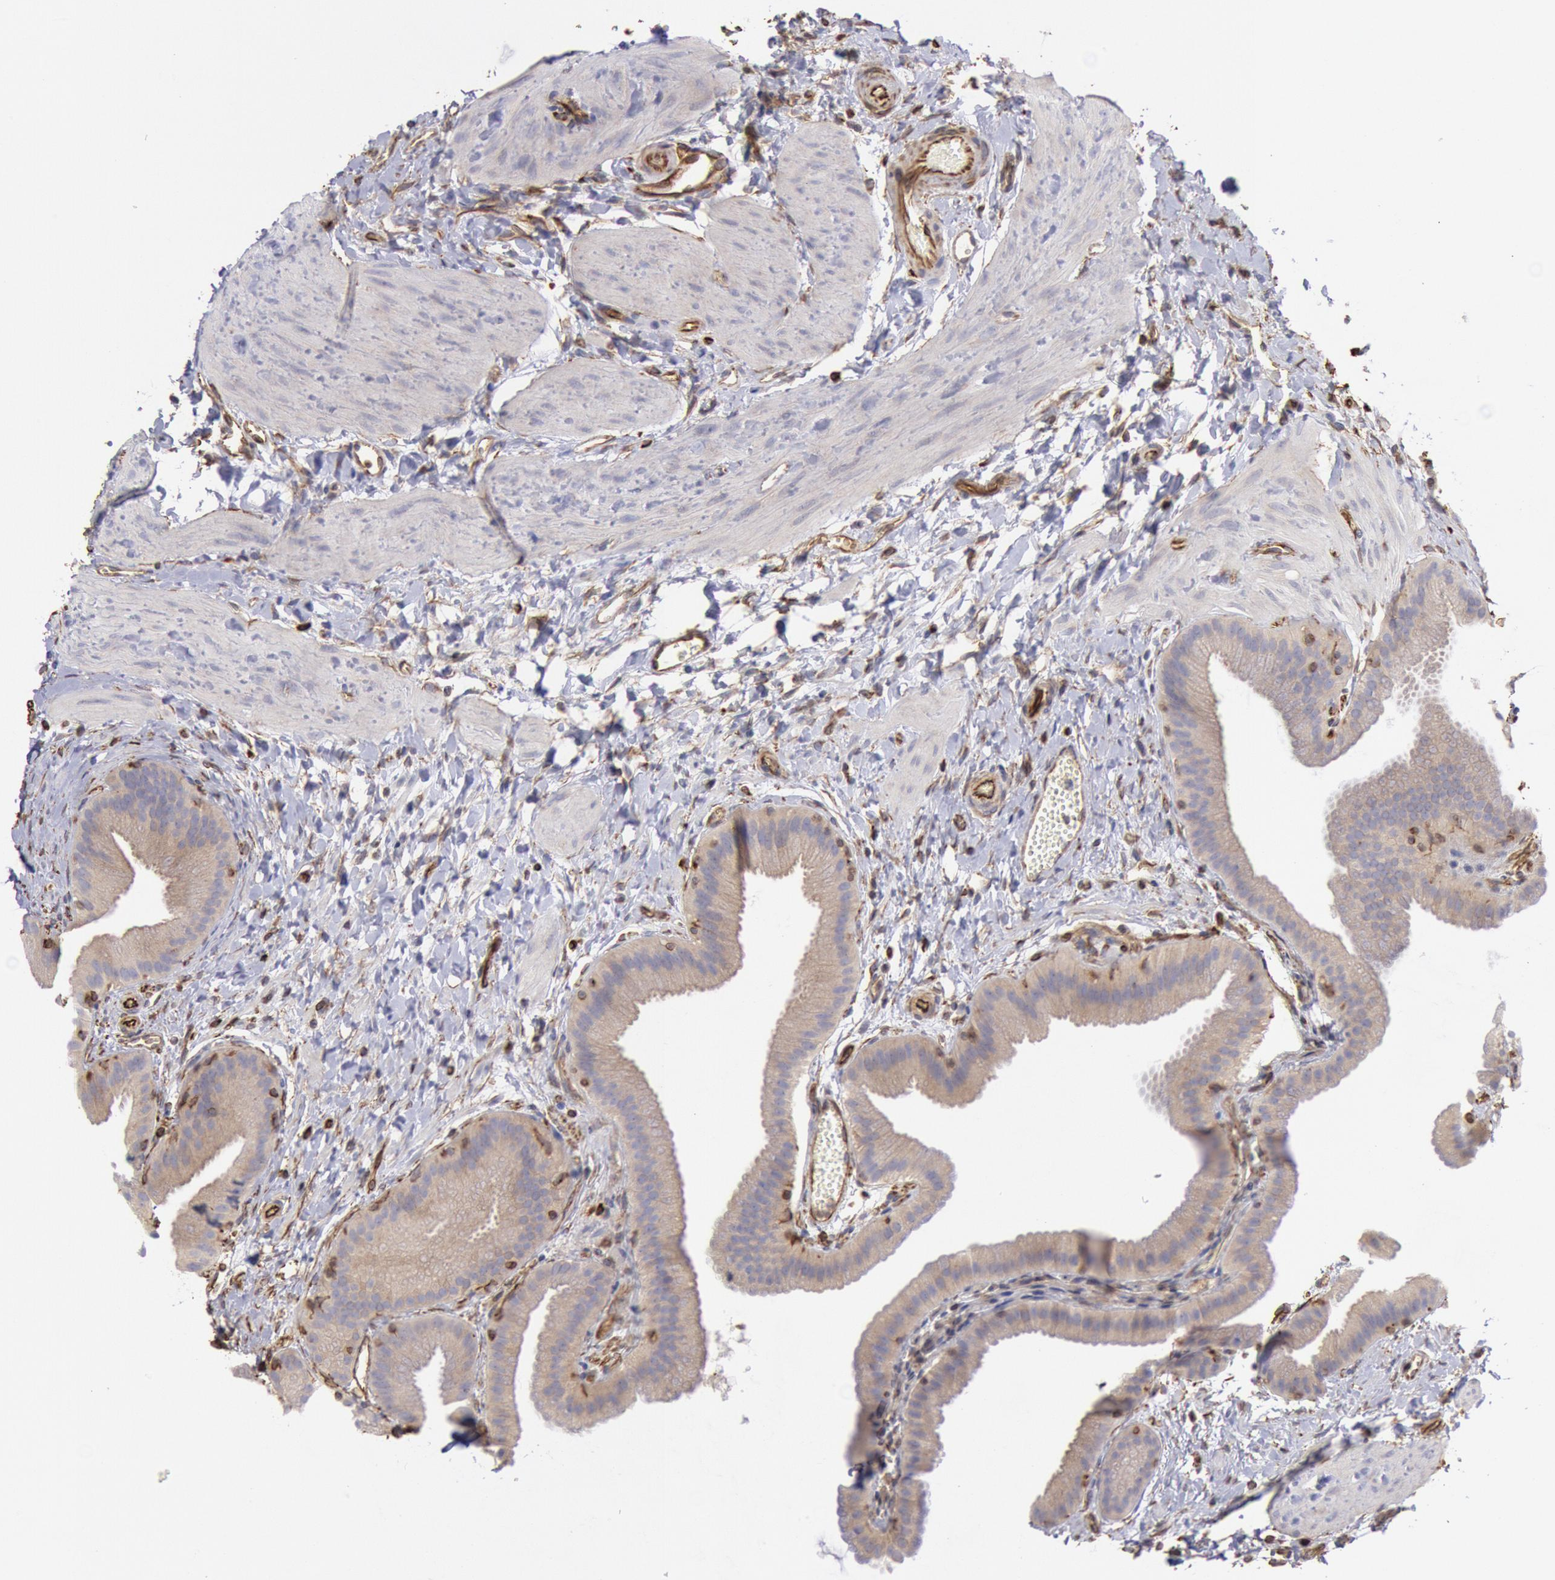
{"staining": {"intensity": "weak", "quantity": ">75%", "location": "cytoplasmic/membranous"}, "tissue": "gallbladder", "cell_type": "Glandular cells", "image_type": "normal", "snomed": [{"axis": "morphology", "description": "Normal tissue, NOS"}, {"axis": "topography", "description": "Gallbladder"}], "caption": "Protein expression by IHC reveals weak cytoplasmic/membranous expression in about >75% of glandular cells in benign gallbladder.", "gene": "RNF139", "patient": {"sex": "female", "age": 63}}